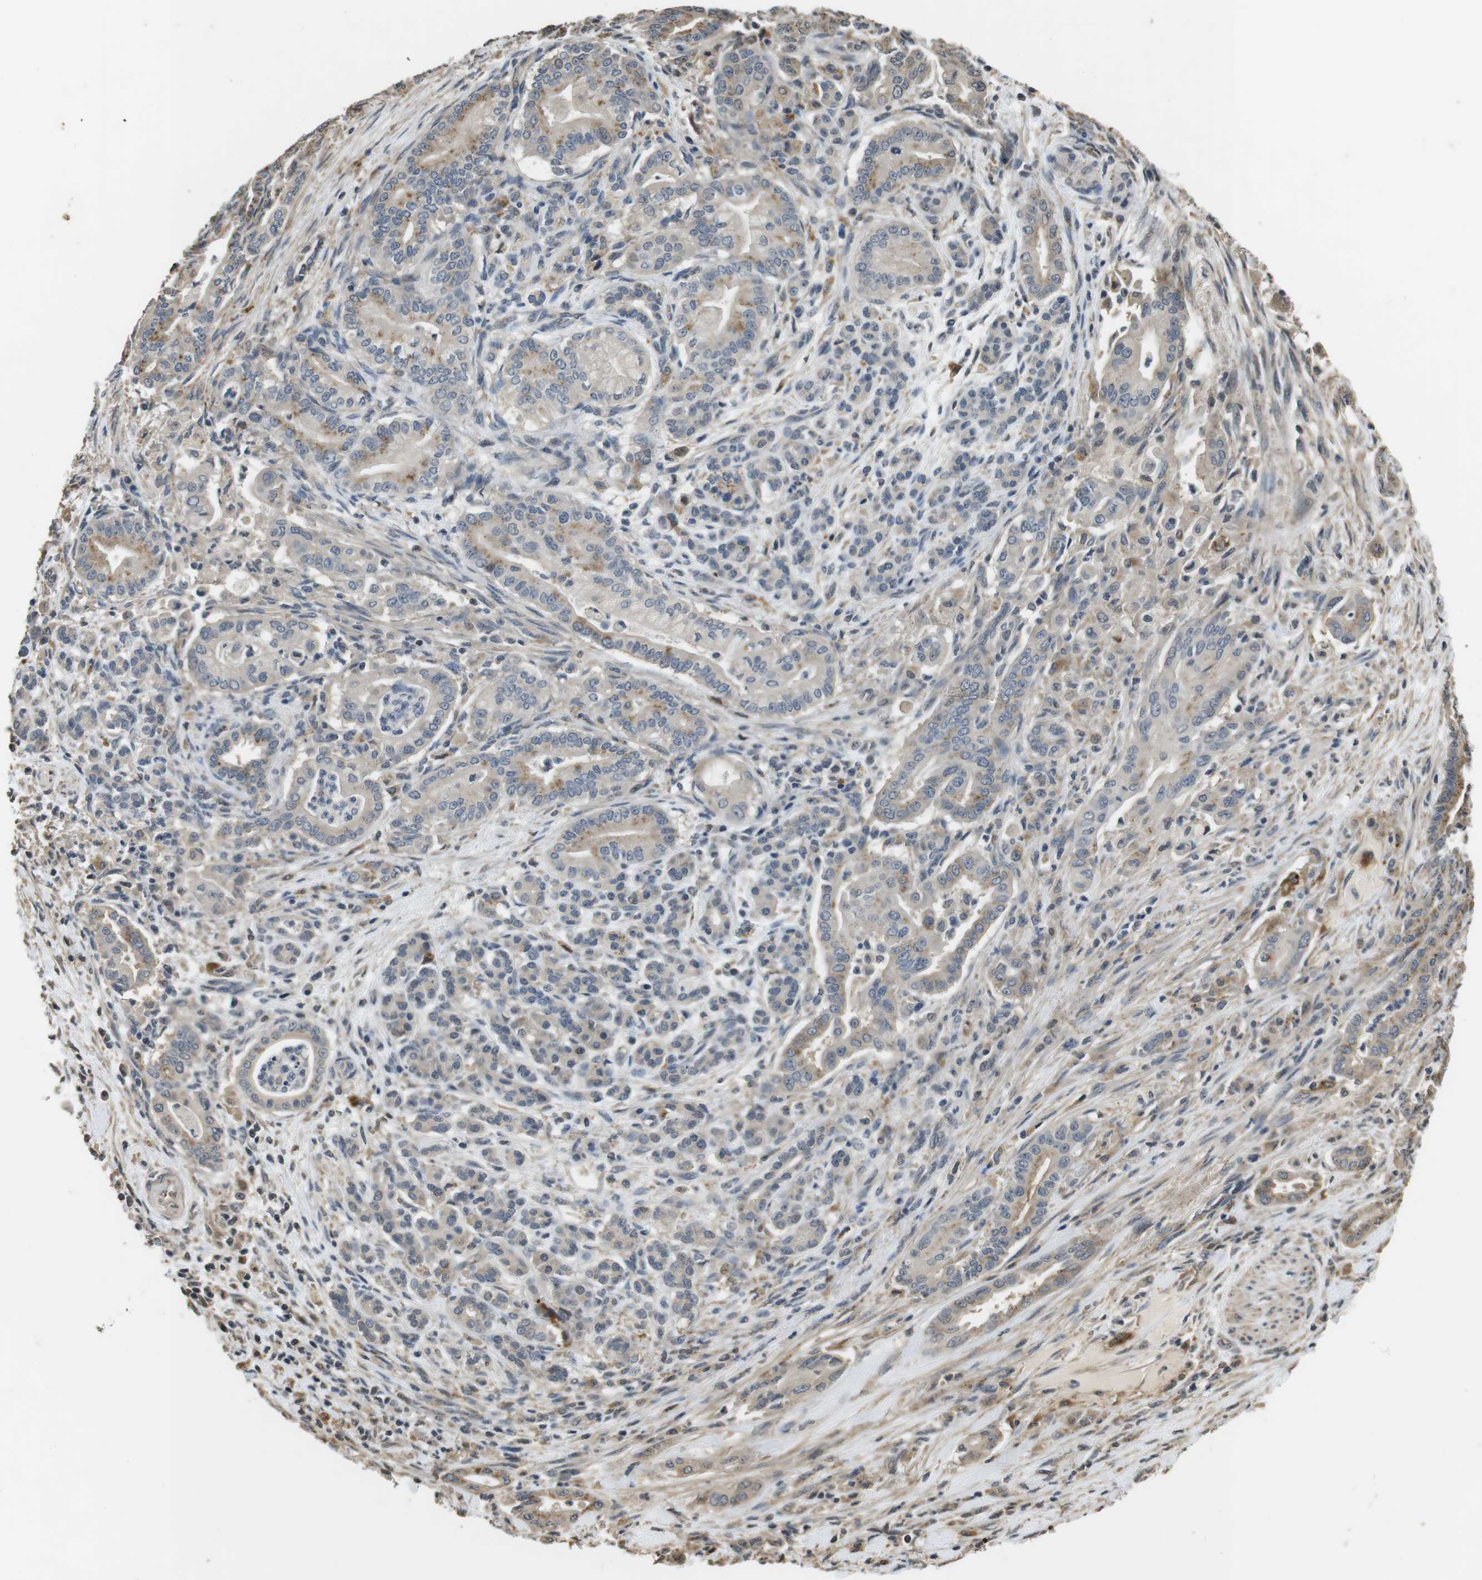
{"staining": {"intensity": "weak", "quantity": ">75%", "location": "cytoplasmic/membranous"}, "tissue": "pancreatic cancer", "cell_type": "Tumor cells", "image_type": "cancer", "snomed": [{"axis": "morphology", "description": "Normal tissue, NOS"}, {"axis": "morphology", "description": "Adenocarcinoma, NOS"}, {"axis": "topography", "description": "Pancreas"}], "caption": "Pancreatic cancer stained with a protein marker displays weak staining in tumor cells.", "gene": "FZD10", "patient": {"sex": "male", "age": 63}}